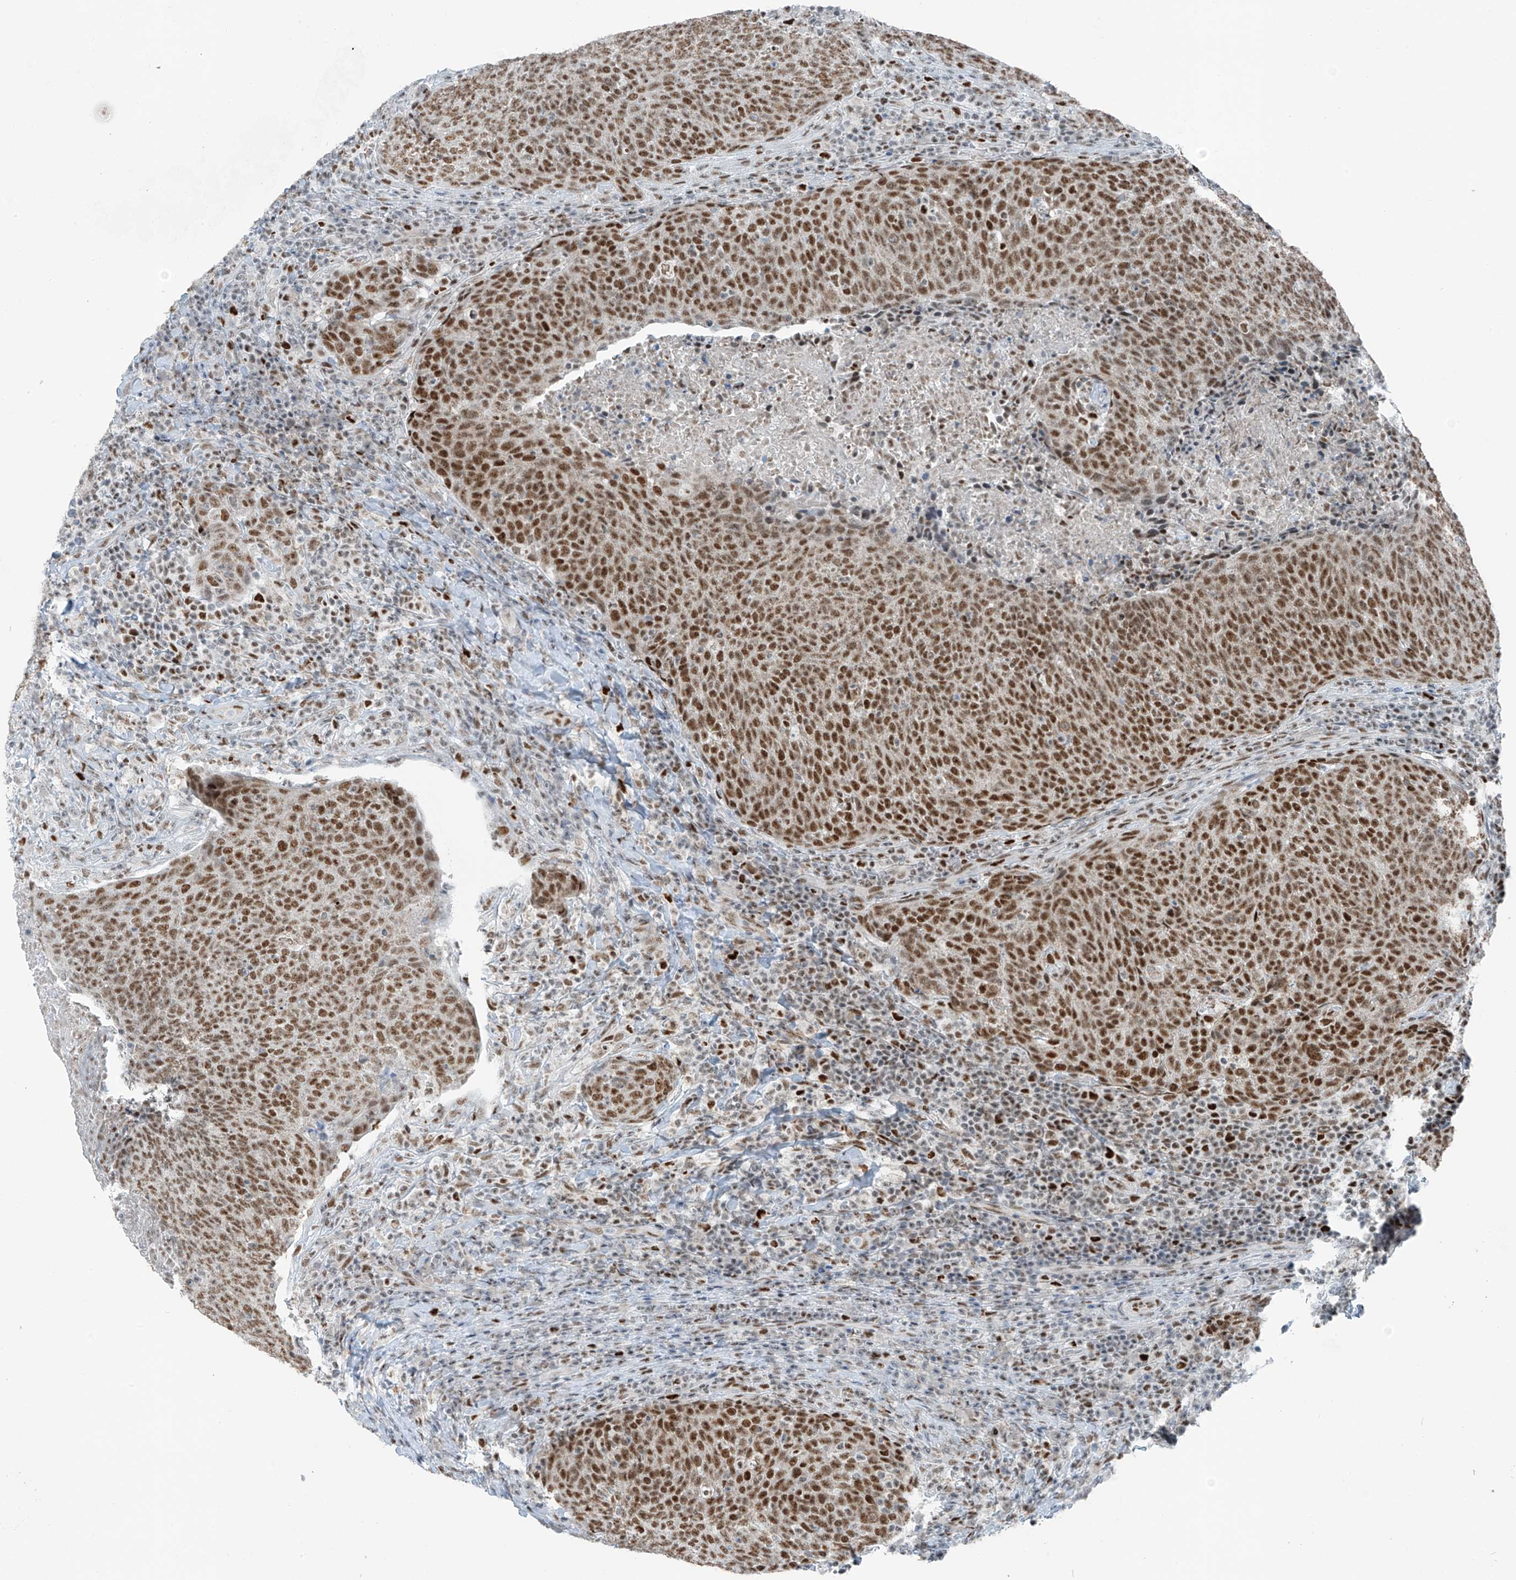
{"staining": {"intensity": "strong", "quantity": ">75%", "location": "nuclear"}, "tissue": "head and neck cancer", "cell_type": "Tumor cells", "image_type": "cancer", "snomed": [{"axis": "morphology", "description": "Squamous cell carcinoma, NOS"}, {"axis": "morphology", "description": "Squamous cell carcinoma, metastatic, NOS"}, {"axis": "topography", "description": "Lymph node"}, {"axis": "topography", "description": "Head-Neck"}], "caption": "The image reveals immunohistochemical staining of head and neck cancer. There is strong nuclear positivity is appreciated in approximately >75% of tumor cells.", "gene": "WRNIP1", "patient": {"sex": "male", "age": 62}}